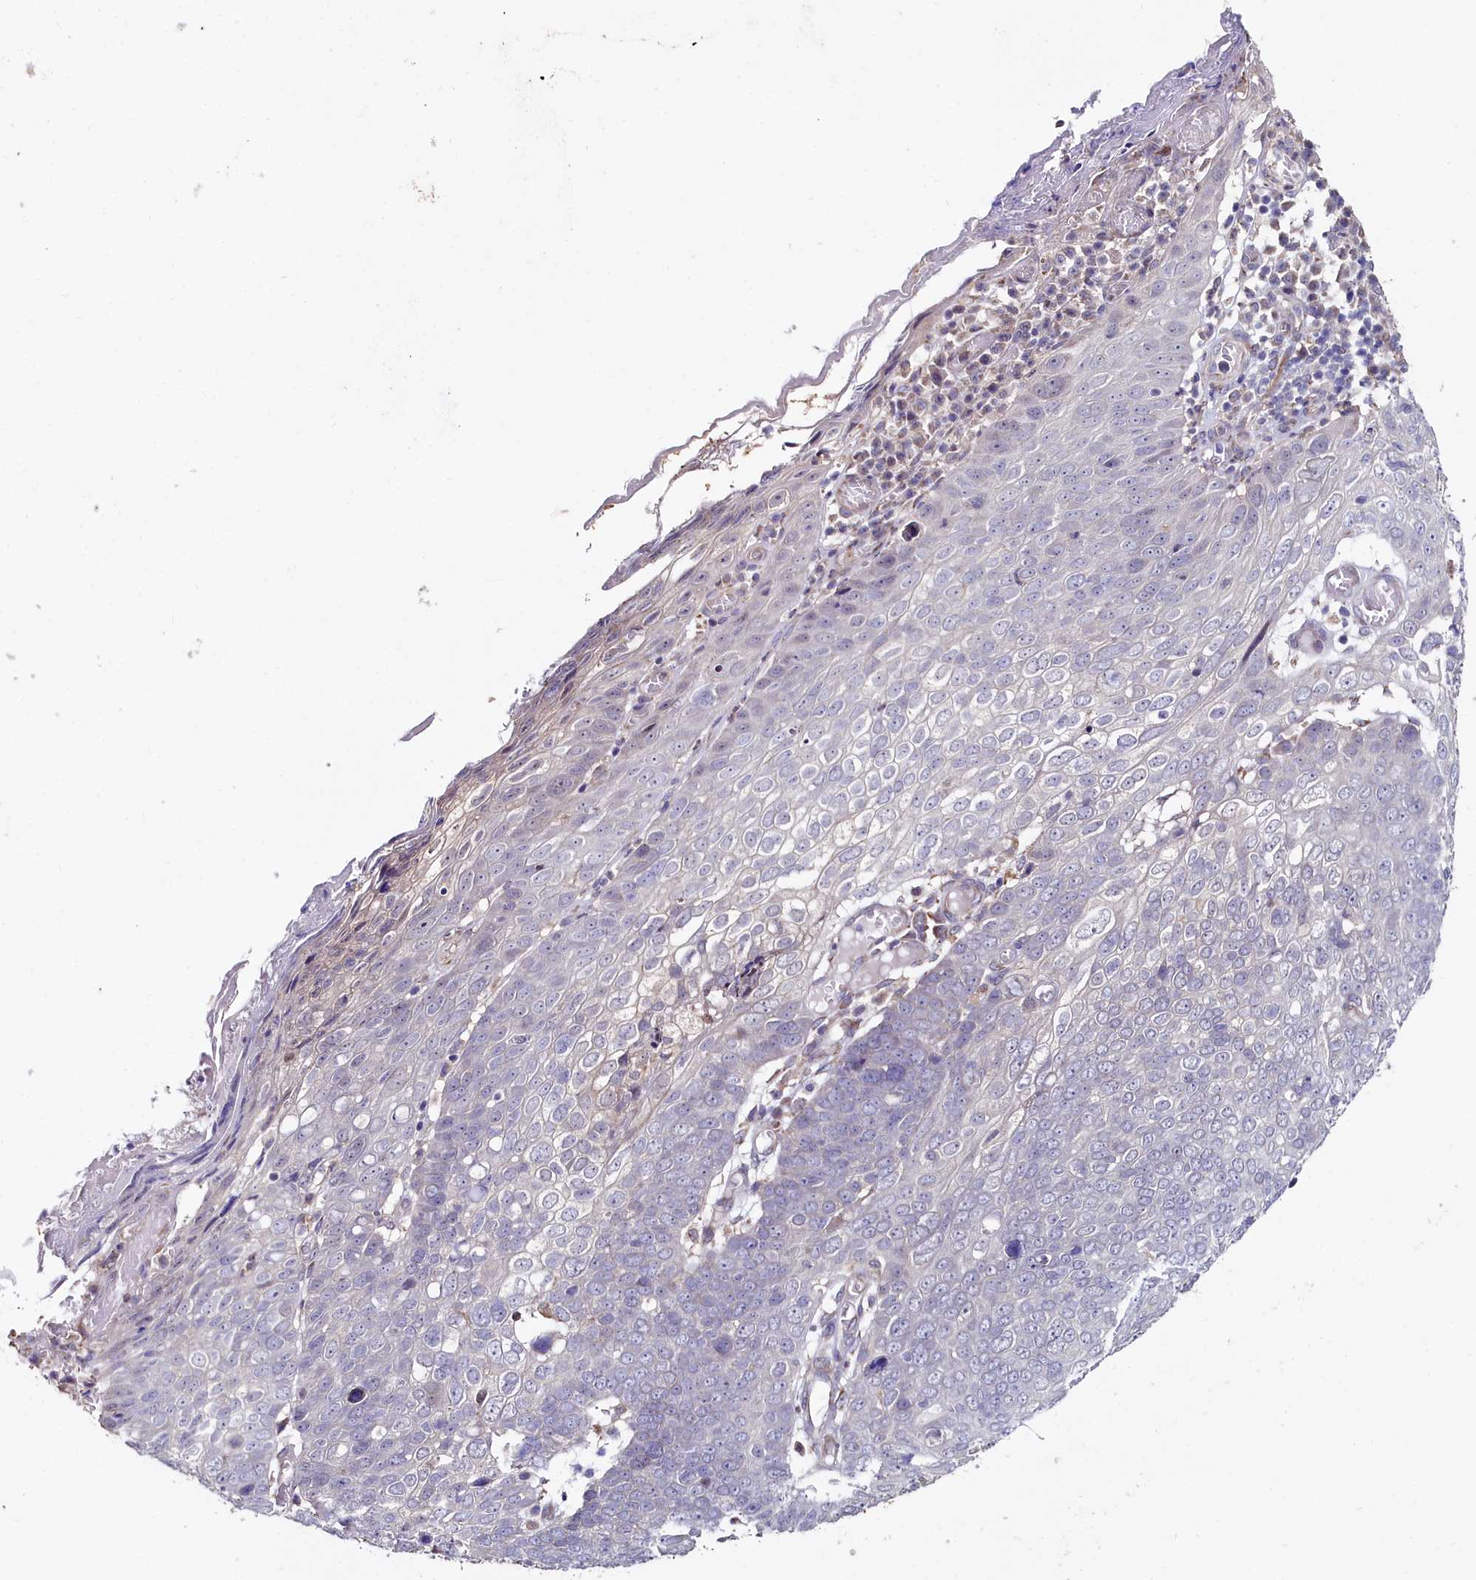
{"staining": {"intensity": "negative", "quantity": "none", "location": "none"}, "tissue": "skin cancer", "cell_type": "Tumor cells", "image_type": "cancer", "snomed": [{"axis": "morphology", "description": "Squamous cell carcinoma, NOS"}, {"axis": "topography", "description": "Skin"}], "caption": "Squamous cell carcinoma (skin) was stained to show a protein in brown. There is no significant staining in tumor cells.", "gene": "C4orf19", "patient": {"sex": "male", "age": 71}}